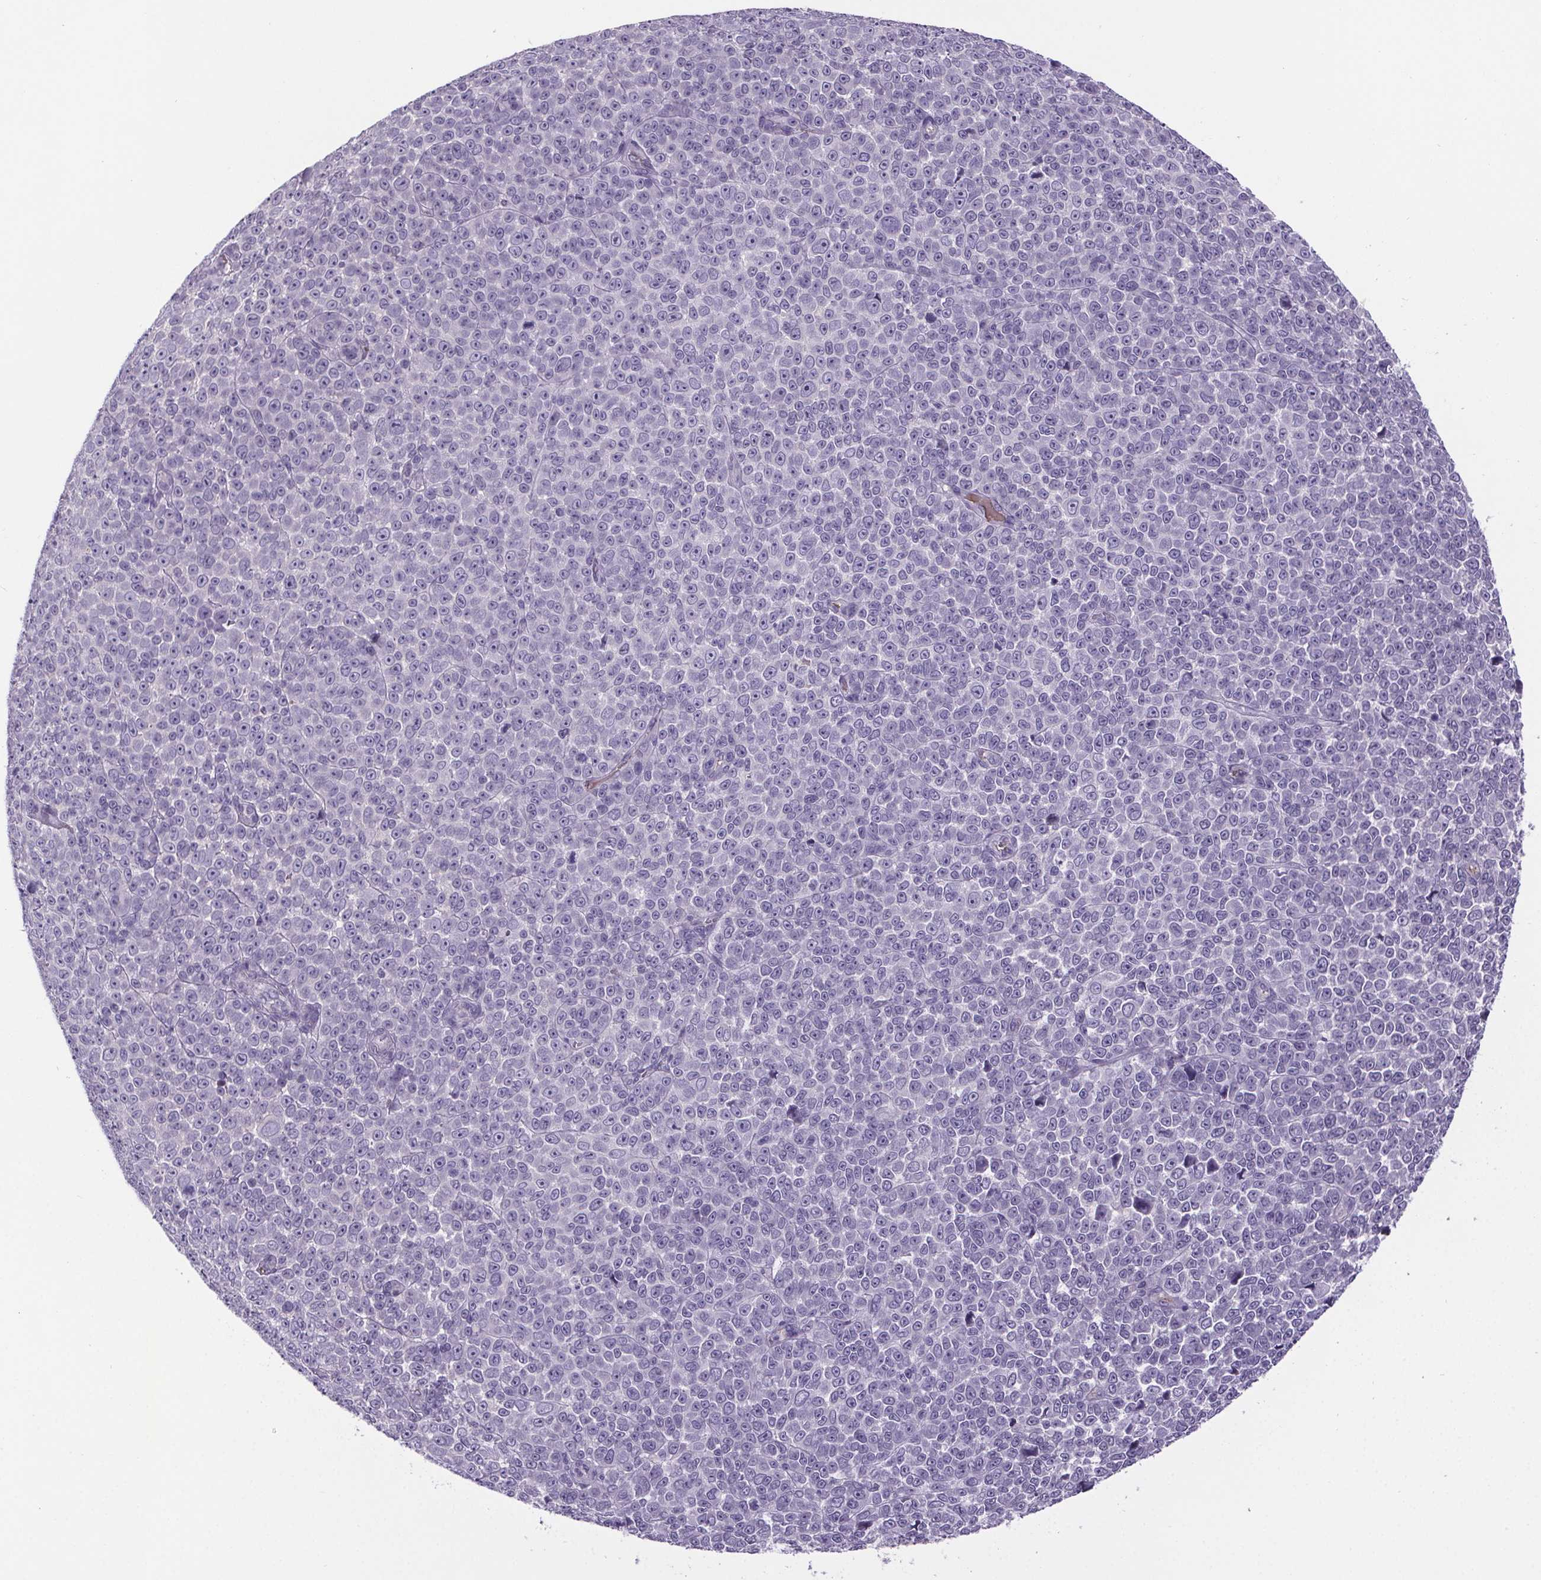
{"staining": {"intensity": "negative", "quantity": "none", "location": "none"}, "tissue": "melanoma", "cell_type": "Tumor cells", "image_type": "cancer", "snomed": [{"axis": "morphology", "description": "Malignant melanoma, NOS"}, {"axis": "topography", "description": "Skin"}], "caption": "Tumor cells show no significant protein staining in malignant melanoma.", "gene": "CUBN", "patient": {"sex": "female", "age": 95}}